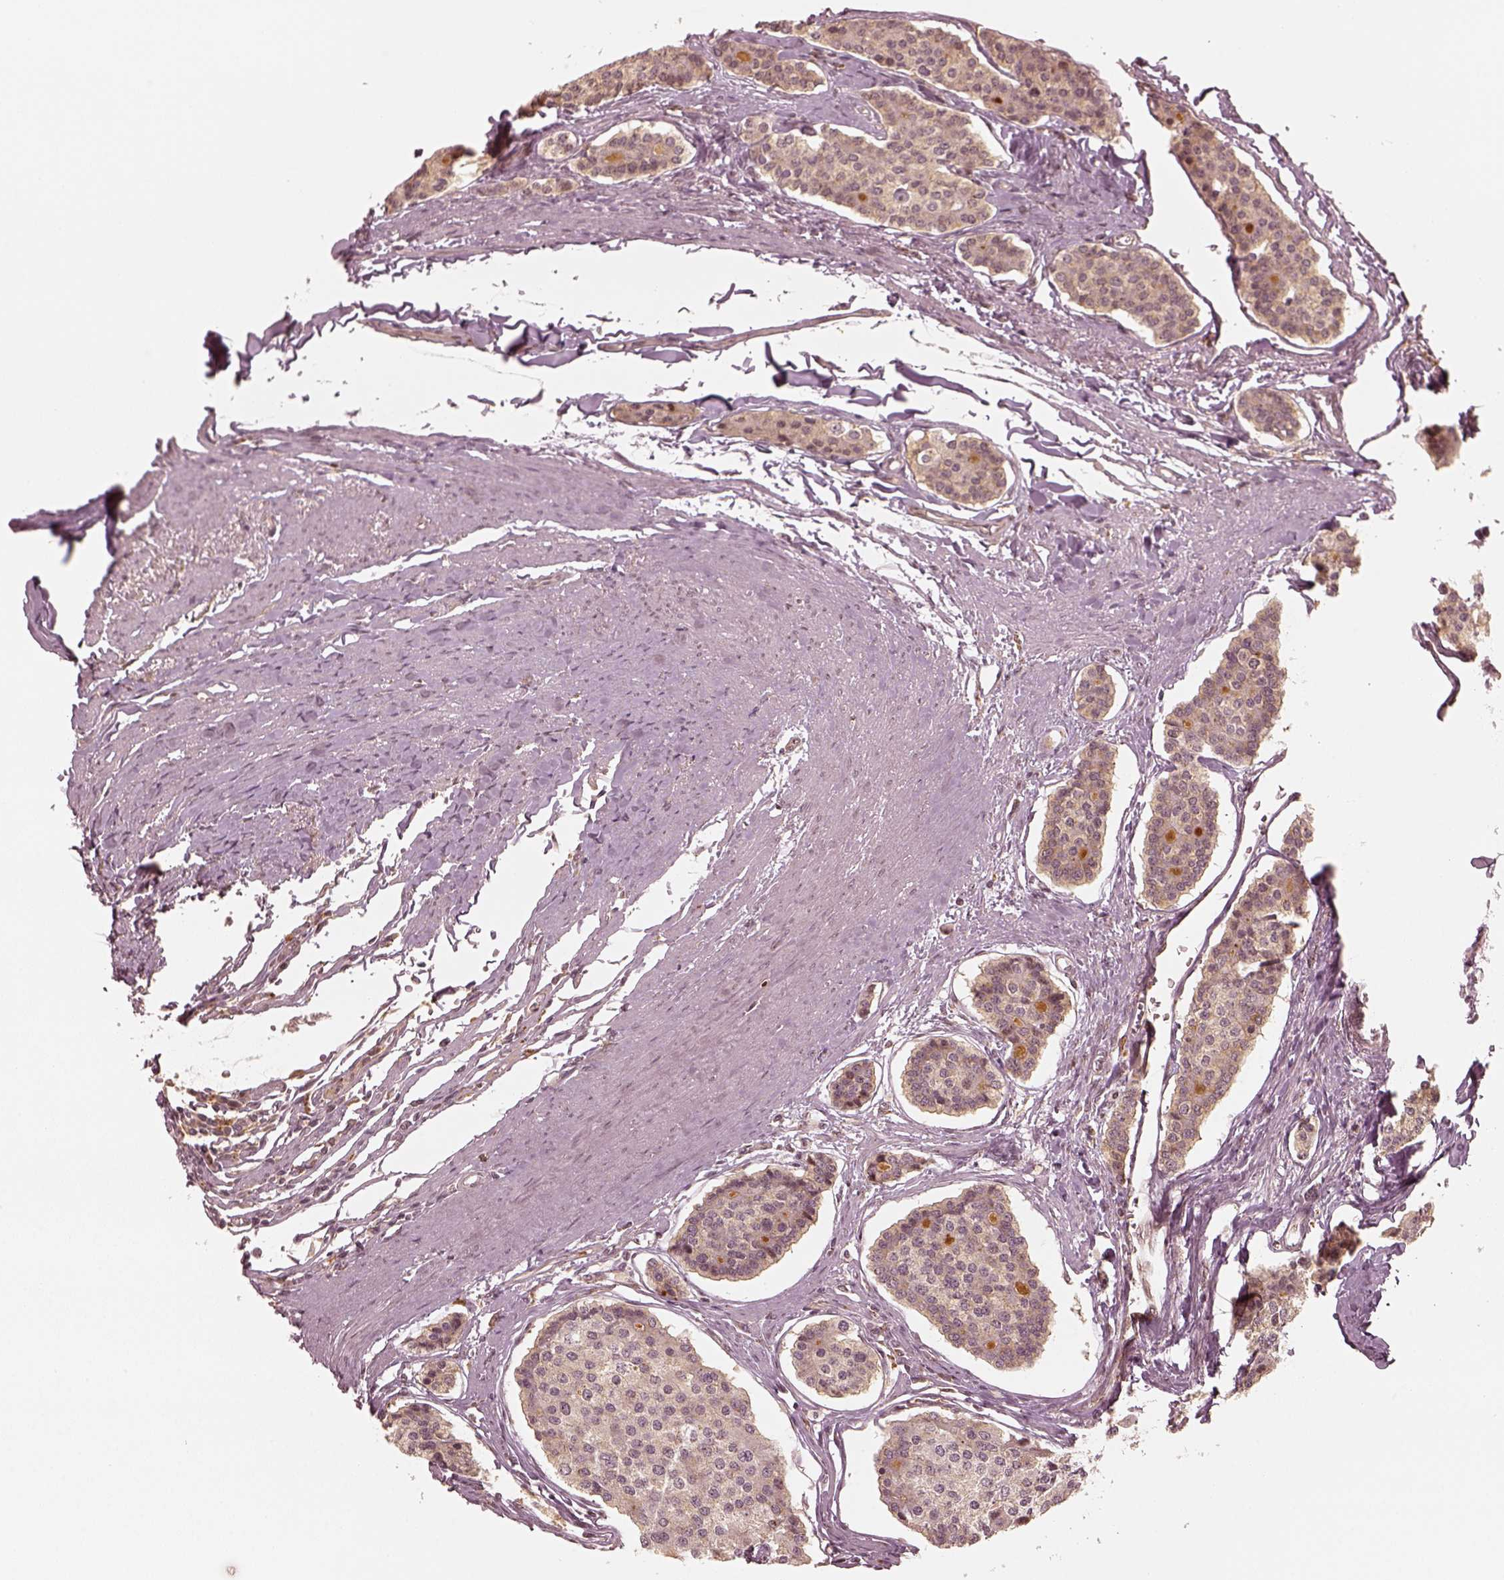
{"staining": {"intensity": "weak", "quantity": "25%-75%", "location": "cytoplasmic/membranous"}, "tissue": "carcinoid", "cell_type": "Tumor cells", "image_type": "cancer", "snomed": [{"axis": "morphology", "description": "Carcinoid, malignant, NOS"}, {"axis": "topography", "description": "Small intestine"}], "caption": "Protein expression by immunohistochemistry reveals weak cytoplasmic/membranous staining in about 25%-75% of tumor cells in carcinoid. (Stains: DAB (3,3'-diaminobenzidine) in brown, nuclei in blue, Microscopy: brightfield microscopy at high magnification).", "gene": "SLC12A9", "patient": {"sex": "female", "age": 65}}